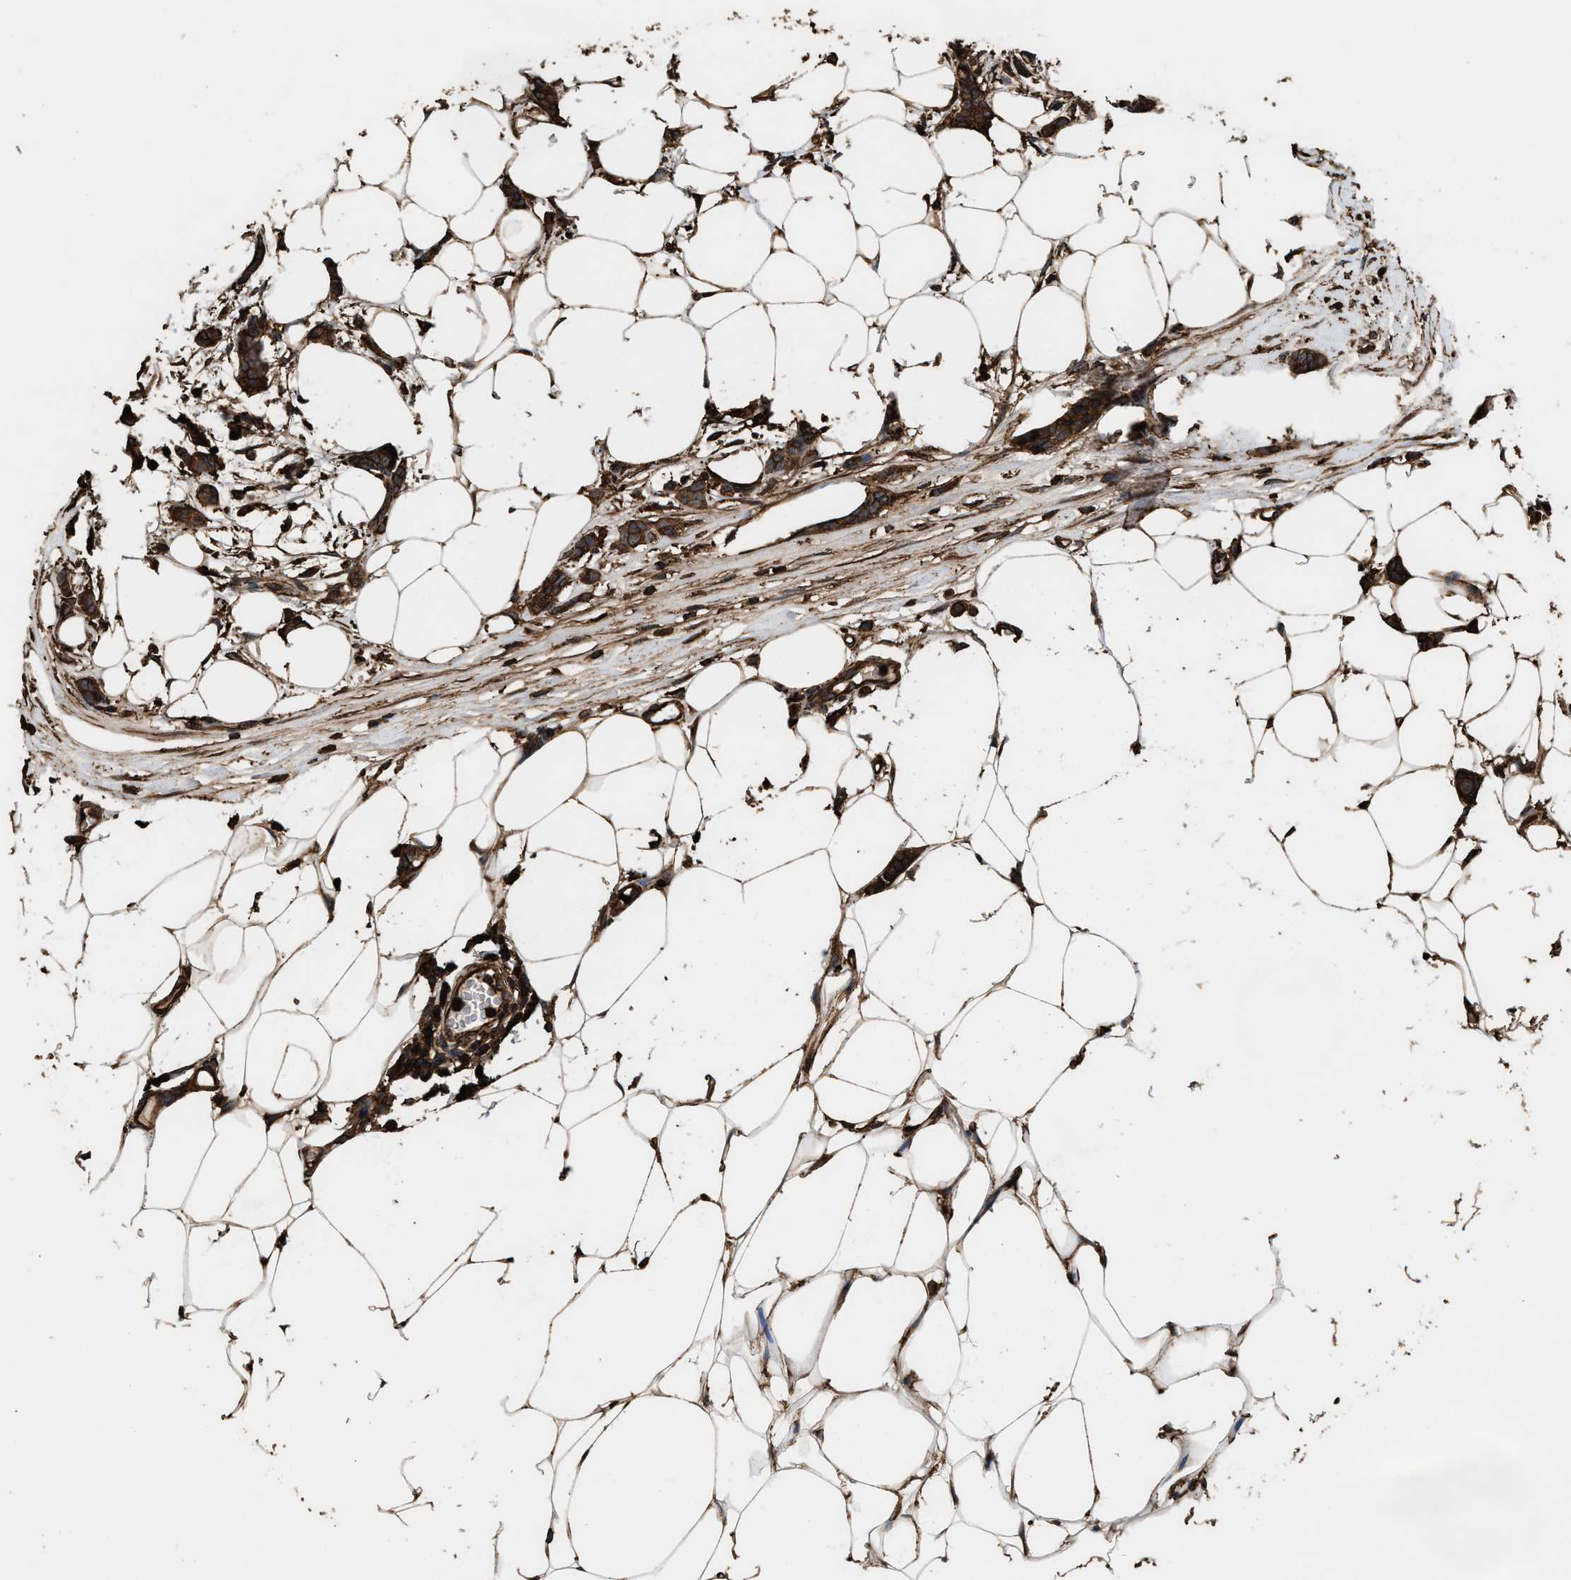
{"staining": {"intensity": "strong", "quantity": ">75%", "location": "cytoplasmic/membranous"}, "tissue": "breast cancer", "cell_type": "Tumor cells", "image_type": "cancer", "snomed": [{"axis": "morphology", "description": "Lobular carcinoma"}, {"axis": "topography", "description": "Skin"}, {"axis": "topography", "description": "Breast"}], "caption": "Tumor cells show high levels of strong cytoplasmic/membranous positivity in approximately >75% of cells in human lobular carcinoma (breast). (DAB (3,3'-diaminobenzidine) IHC, brown staining for protein, blue staining for nuclei).", "gene": "KBTBD2", "patient": {"sex": "female", "age": 46}}